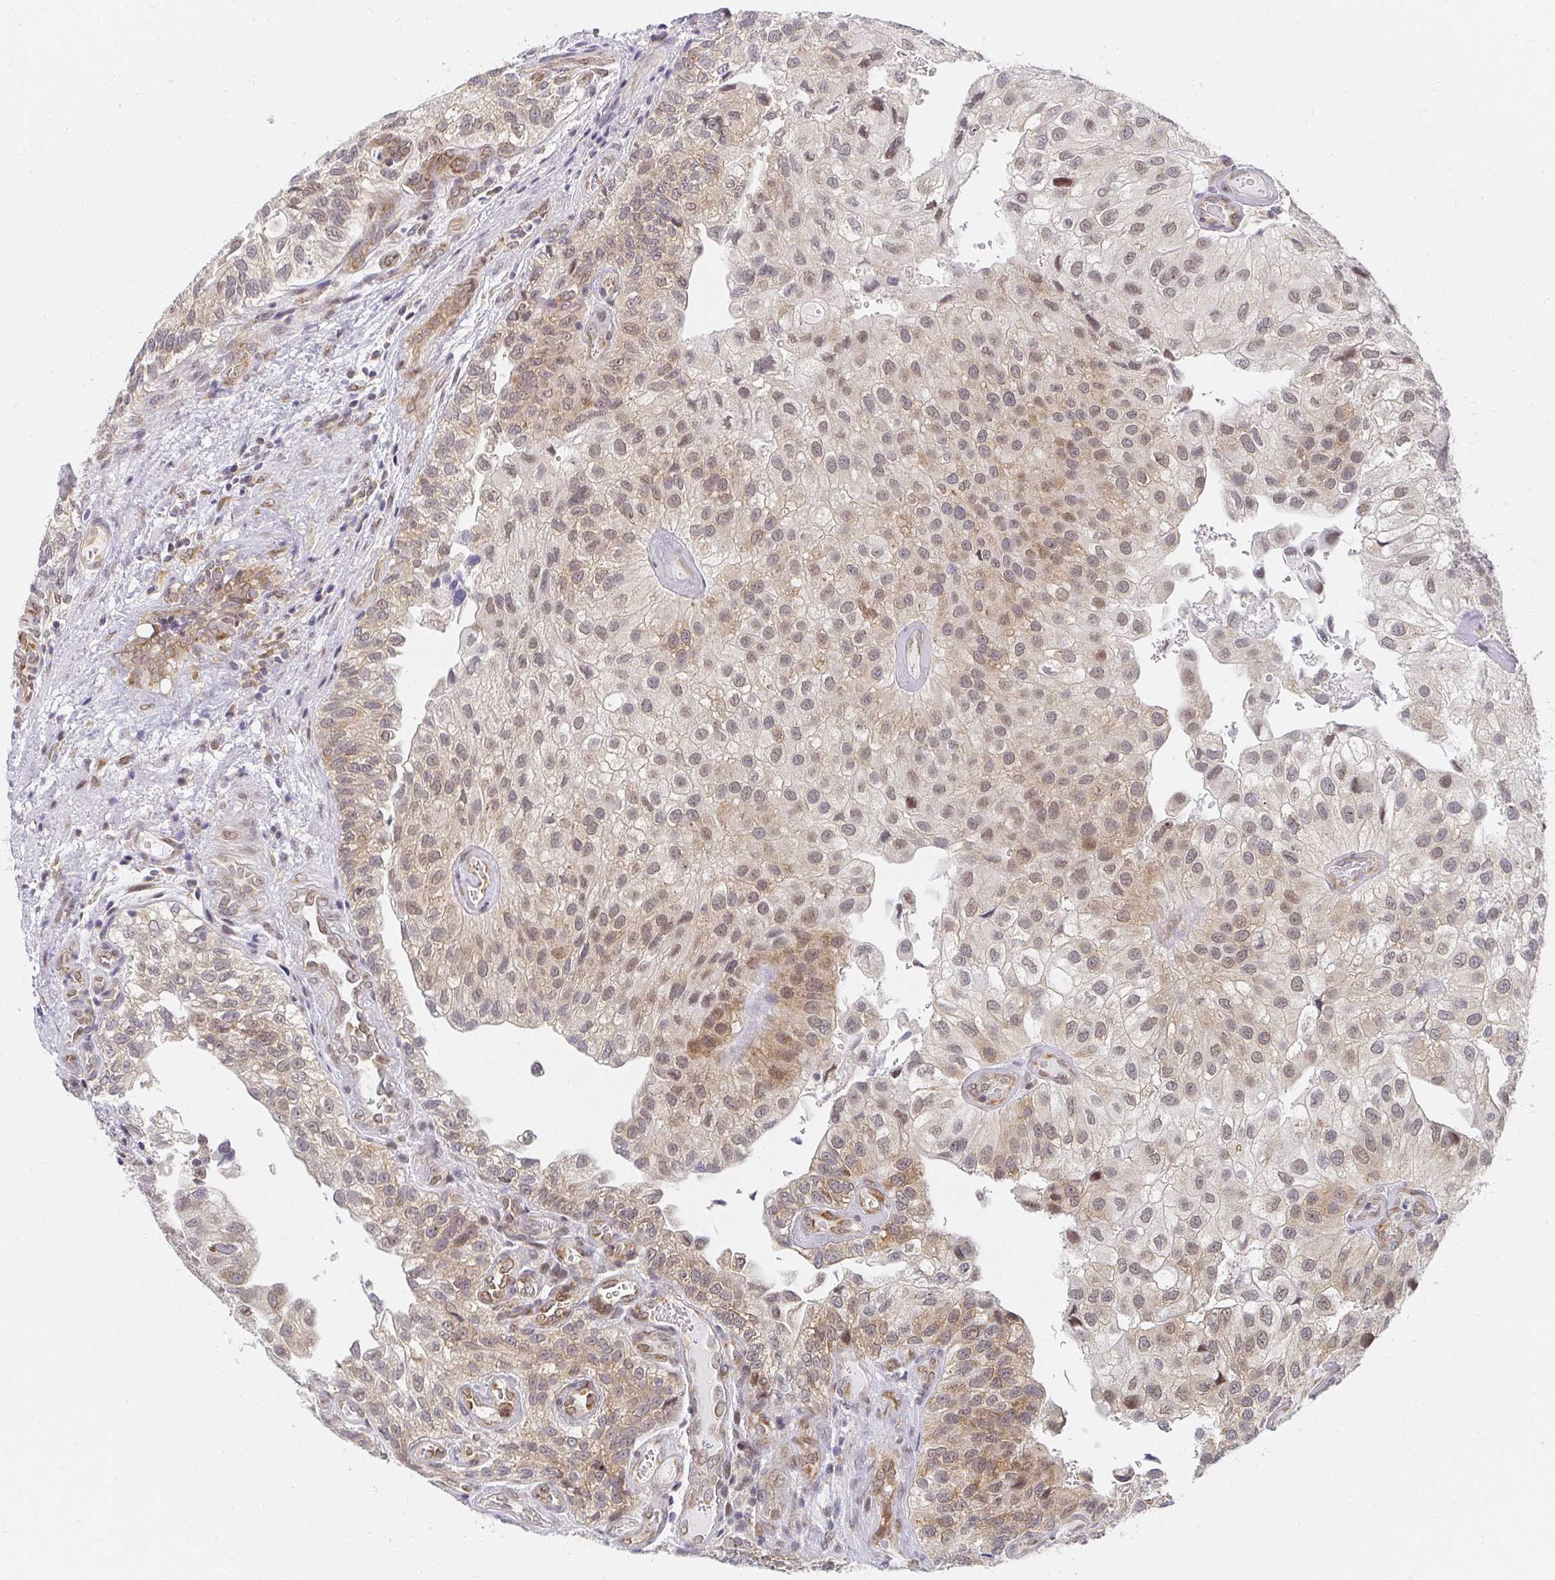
{"staining": {"intensity": "moderate", "quantity": "25%-75%", "location": "cytoplasmic/membranous,nuclear"}, "tissue": "urothelial cancer", "cell_type": "Tumor cells", "image_type": "cancer", "snomed": [{"axis": "morphology", "description": "Urothelial carcinoma, NOS"}, {"axis": "topography", "description": "Urinary bladder"}], "caption": "Moderate cytoplasmic/membranous and nuclear protein positivity is identified in approximately 25%-75% of tumor cells in urothelial cancer. The staining was performed using DAB to visualize the protein expression in brown, while the nuclei were stained in blue with hematoxylin (Magnification: 20x).", "gene": "SYNCRIP", "patient": {"sex": "male", "age": 87}}